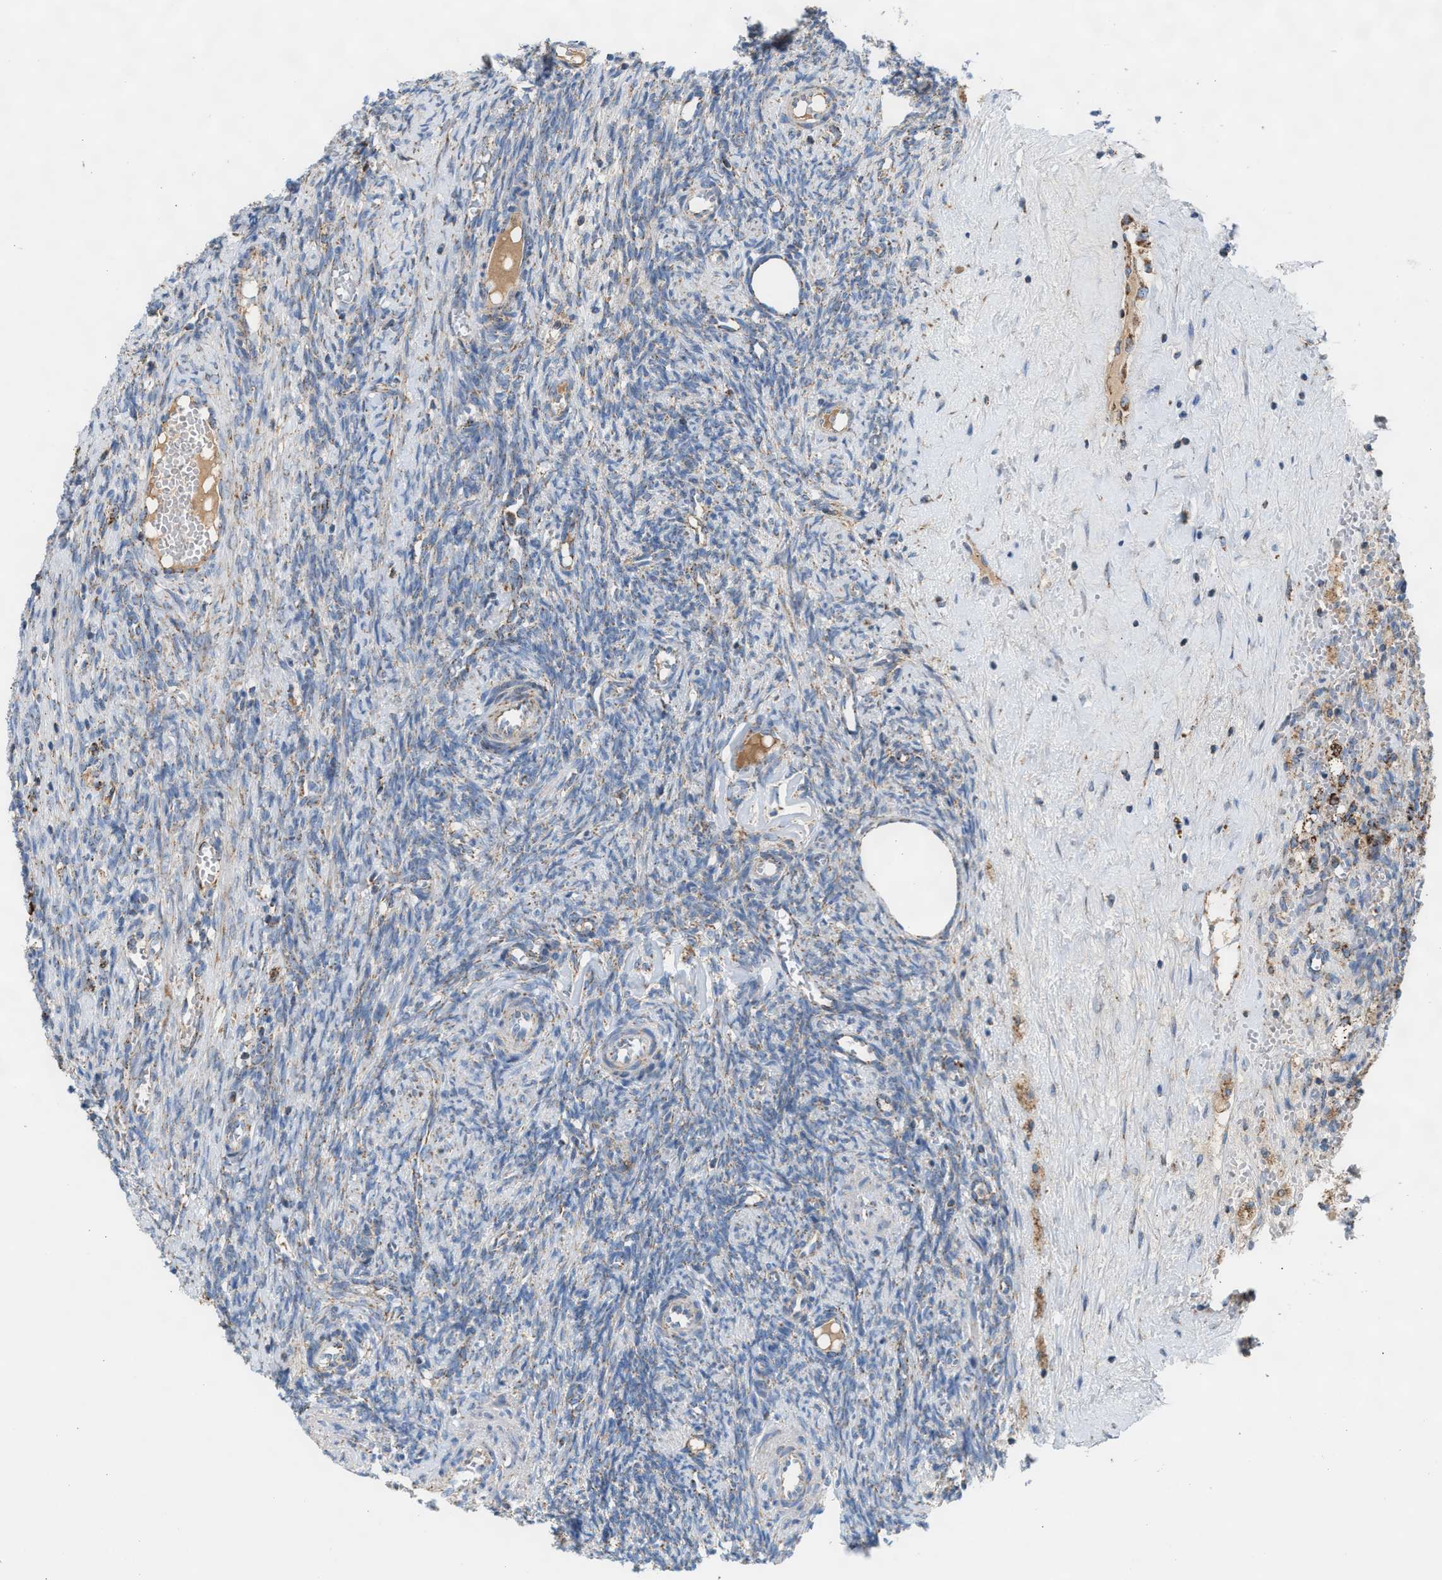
{"staining": {"intensity": "strong", "quantity": ">75%", "location": "cytoplasmic/membranous"}, "tissue": "ovary", "cell_type": "Follicle cells", "image_type": "normal", "snomed": [{"axis": "morphology", "description": "Normal tissue, NOS"}, {"axis": "topography", "description": "Ovary"}], "caption": "Immunohistochemical staining of benign human ovary reveals >75% levels of strong cytoplasmic/membranous protein positivity in approximately >75% of follicle cells.", "gene": "PMPCA", "patient": {"sex": "female", "age": 41}}